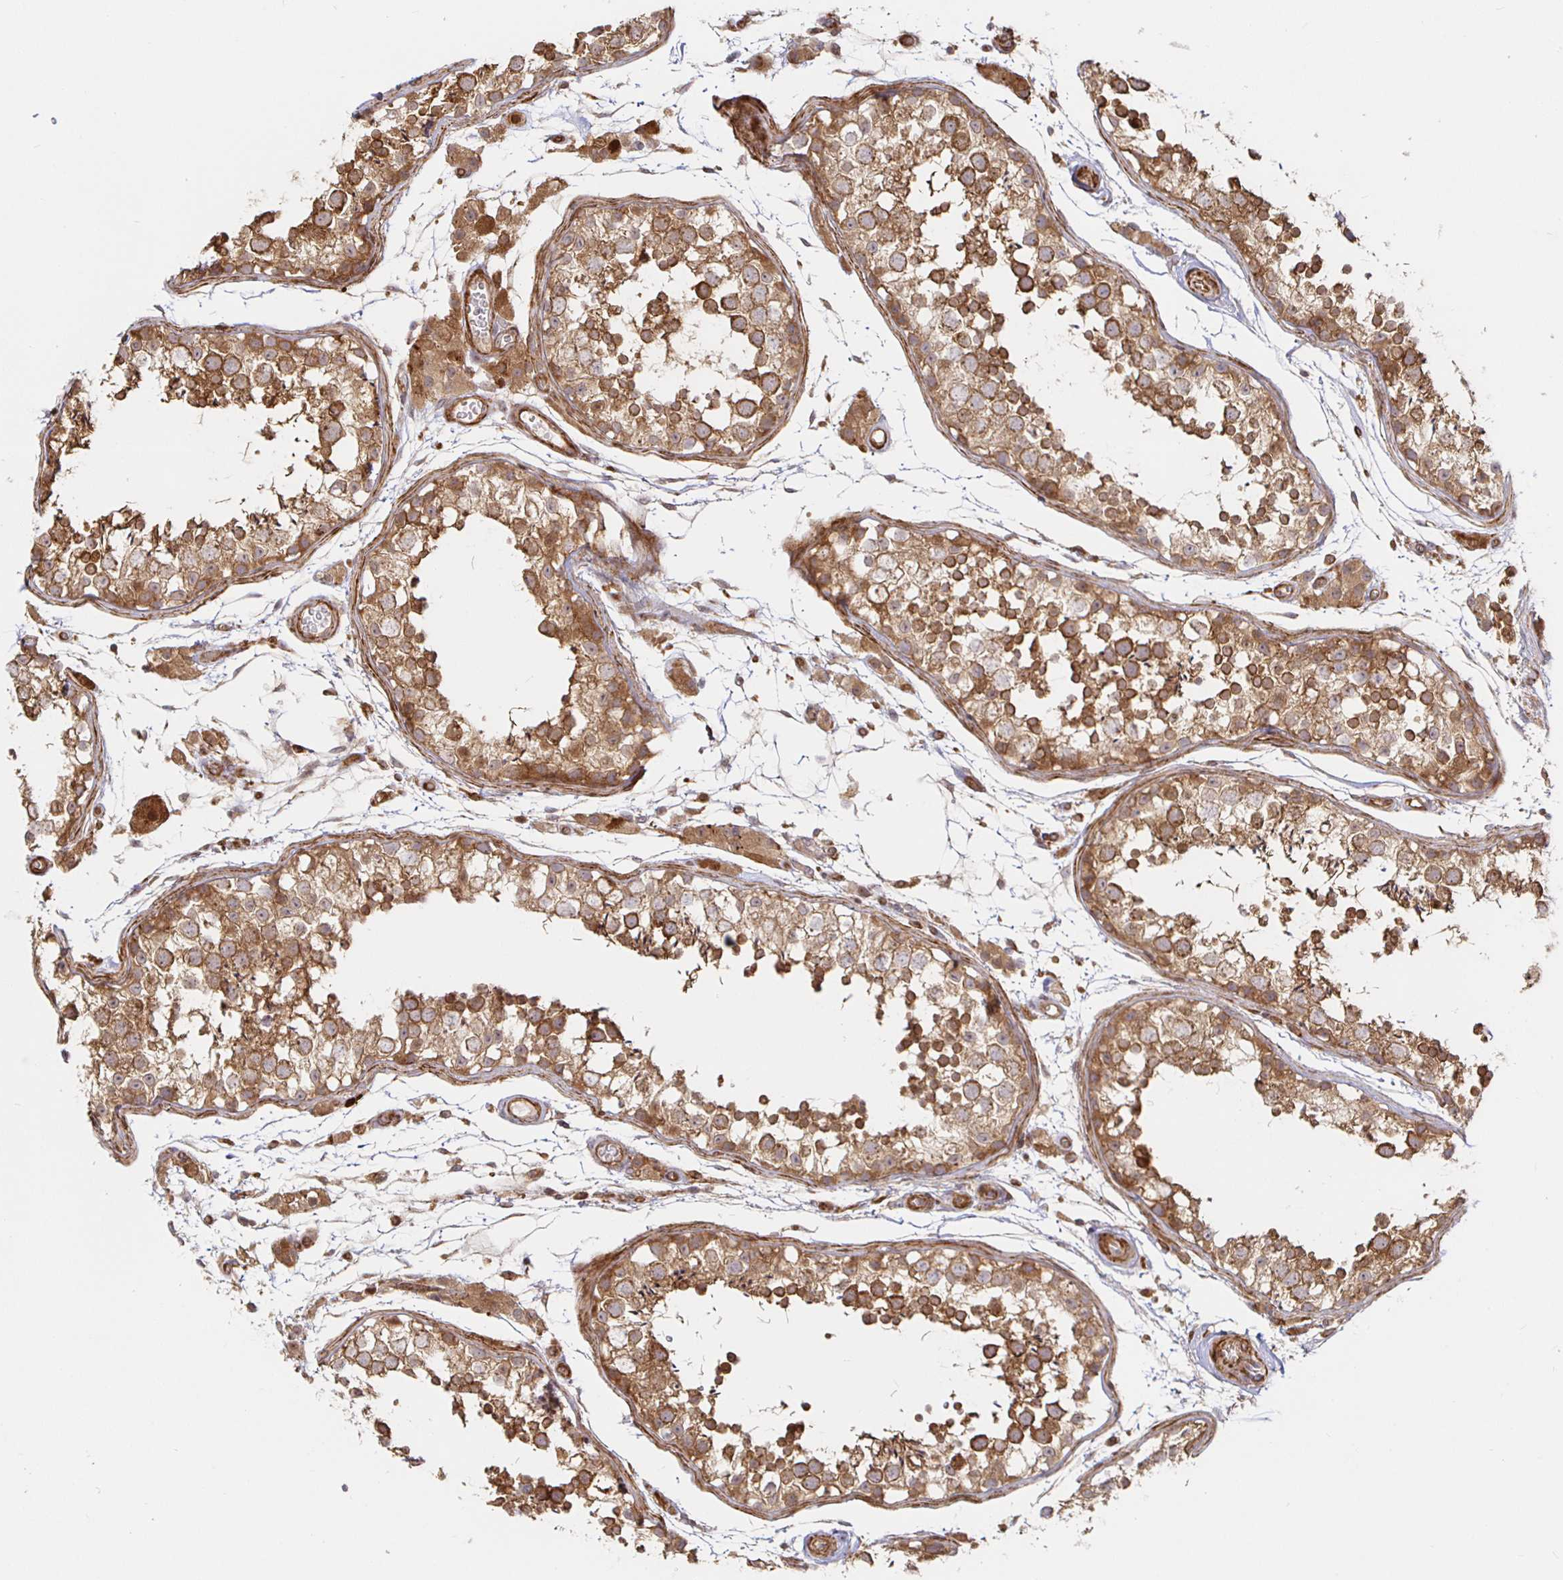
{"staining": {"intensity": "moderate", "quantity": ">75%", "location": "cytoplasmic/membranous"}, "tissue": "testis", "cell_type": "Cells in seminiferous ducts", "image_type": "normal", "snomed": [{"axis": "morphology", "description": "Normal tissue, NOS"}, {"axis": "morphology", "description": "Seminoma, NOS"}, {"axis": "topography", "description": "Testis"}], "caption": "Immunohistochemistry (IHC) of benign testis demonstrates medium levels of moderate cytoplasmic/membranous positivity in approximately >75% of cells in seminiferous ducts. The protein is stained brown, and the nuclei are stained in blue (DAB IHC with brightfield microscopy, high magnification).", "gene": "STRAP", "patient": {"sex": "male", "age": 29}}